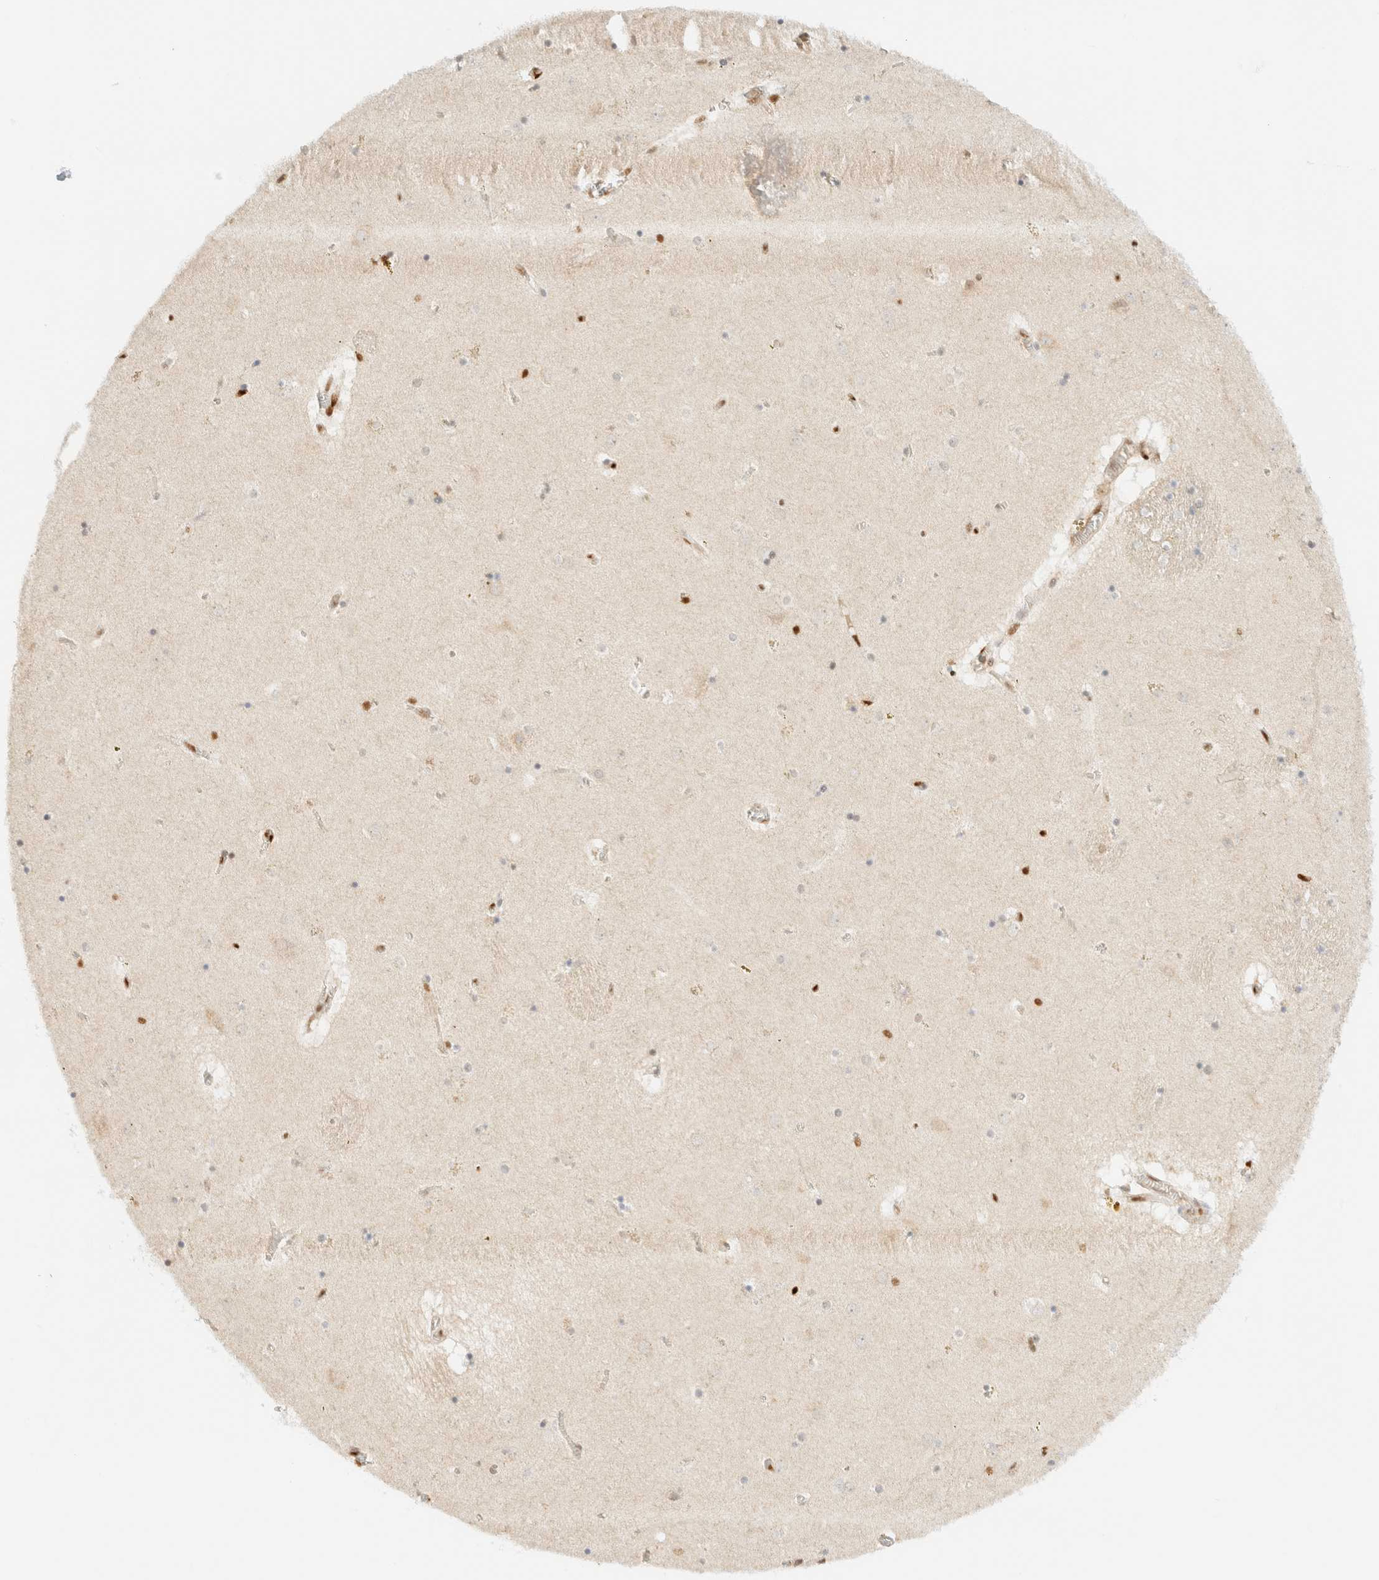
{"staining": {"intensity": "negative", "quantity": "none", "location": "none"}, "tissue": "caudate", "cell_type": "Glial cells", "image_type": "normal", "snomed": [{"axis": "morphology", "description": "Normal tissue, NOS"}, {"axis": "topography", "description": "Lateral ventricle wall"}], "caption": "A high-resolution histopathology image shows immunohistochemistry staining of unremarkable caudate, which exhibits no significant positivity in glial cells.", "gene": "DDB2", "patient": {"sex": "male", "age": 70}}